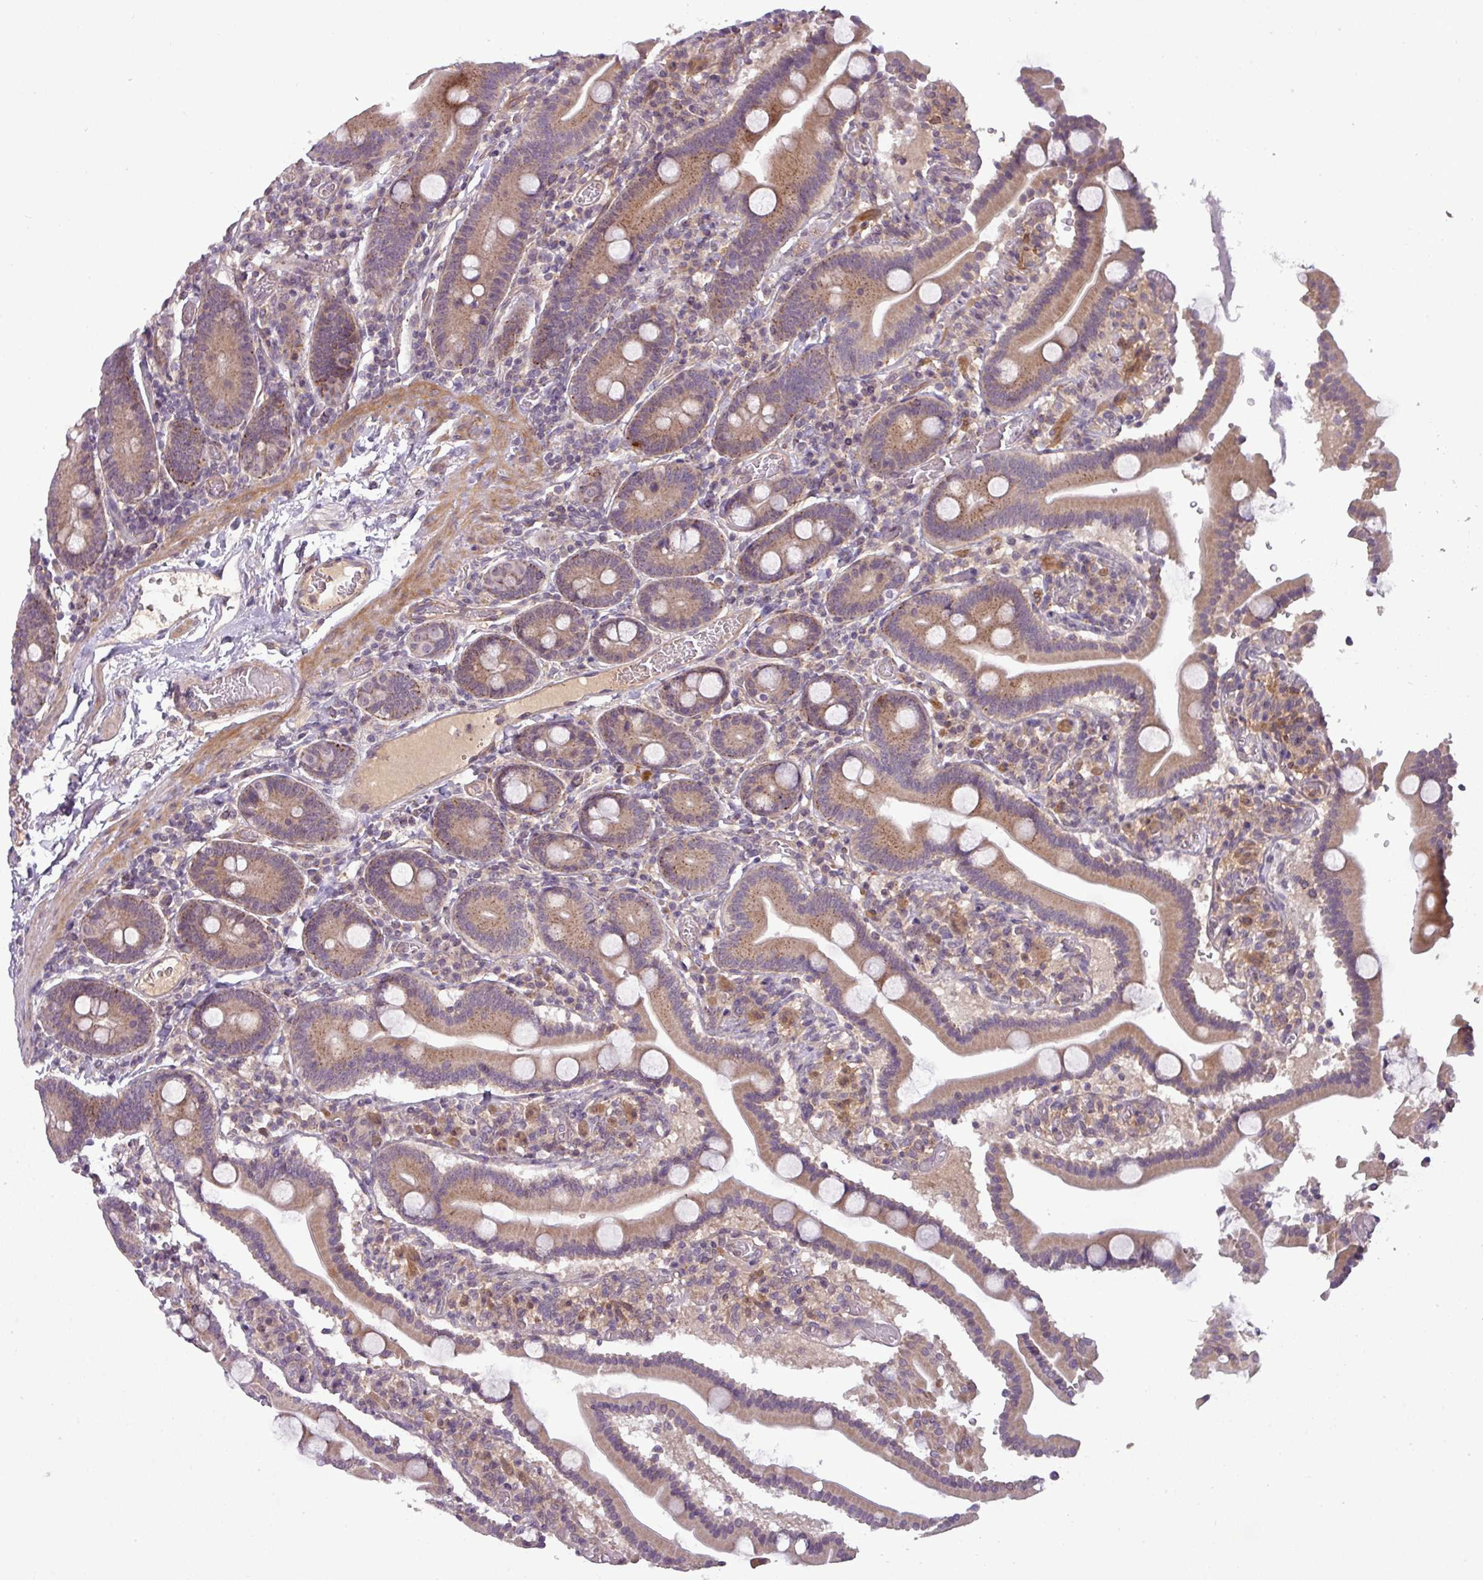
{"staining": {"intensity": "moderate", "quantity": "25%-75%", "location": "cytoplasmic/membranous"}, "tissue": "duodenum", "cell_type": "Glandular cells", "image_type": "normal", "snomed": [{"axis": "morphology", "description": "Normal tissue, NOS"}, {"axis": "topography", "description": "Duodenum"}], "caption": "Immunohistochemistry image of unremarkable duodenum: human duodenum stained using immunohistochemistry shows medium levels of moderate protein expression localized specifically in the cytoplasmic/membranous of glandular cells, appearing as a cytoplasmic/membranous brown color.", "gene": "ZNF35", "patient": {"sex": "male", "age": 55}}